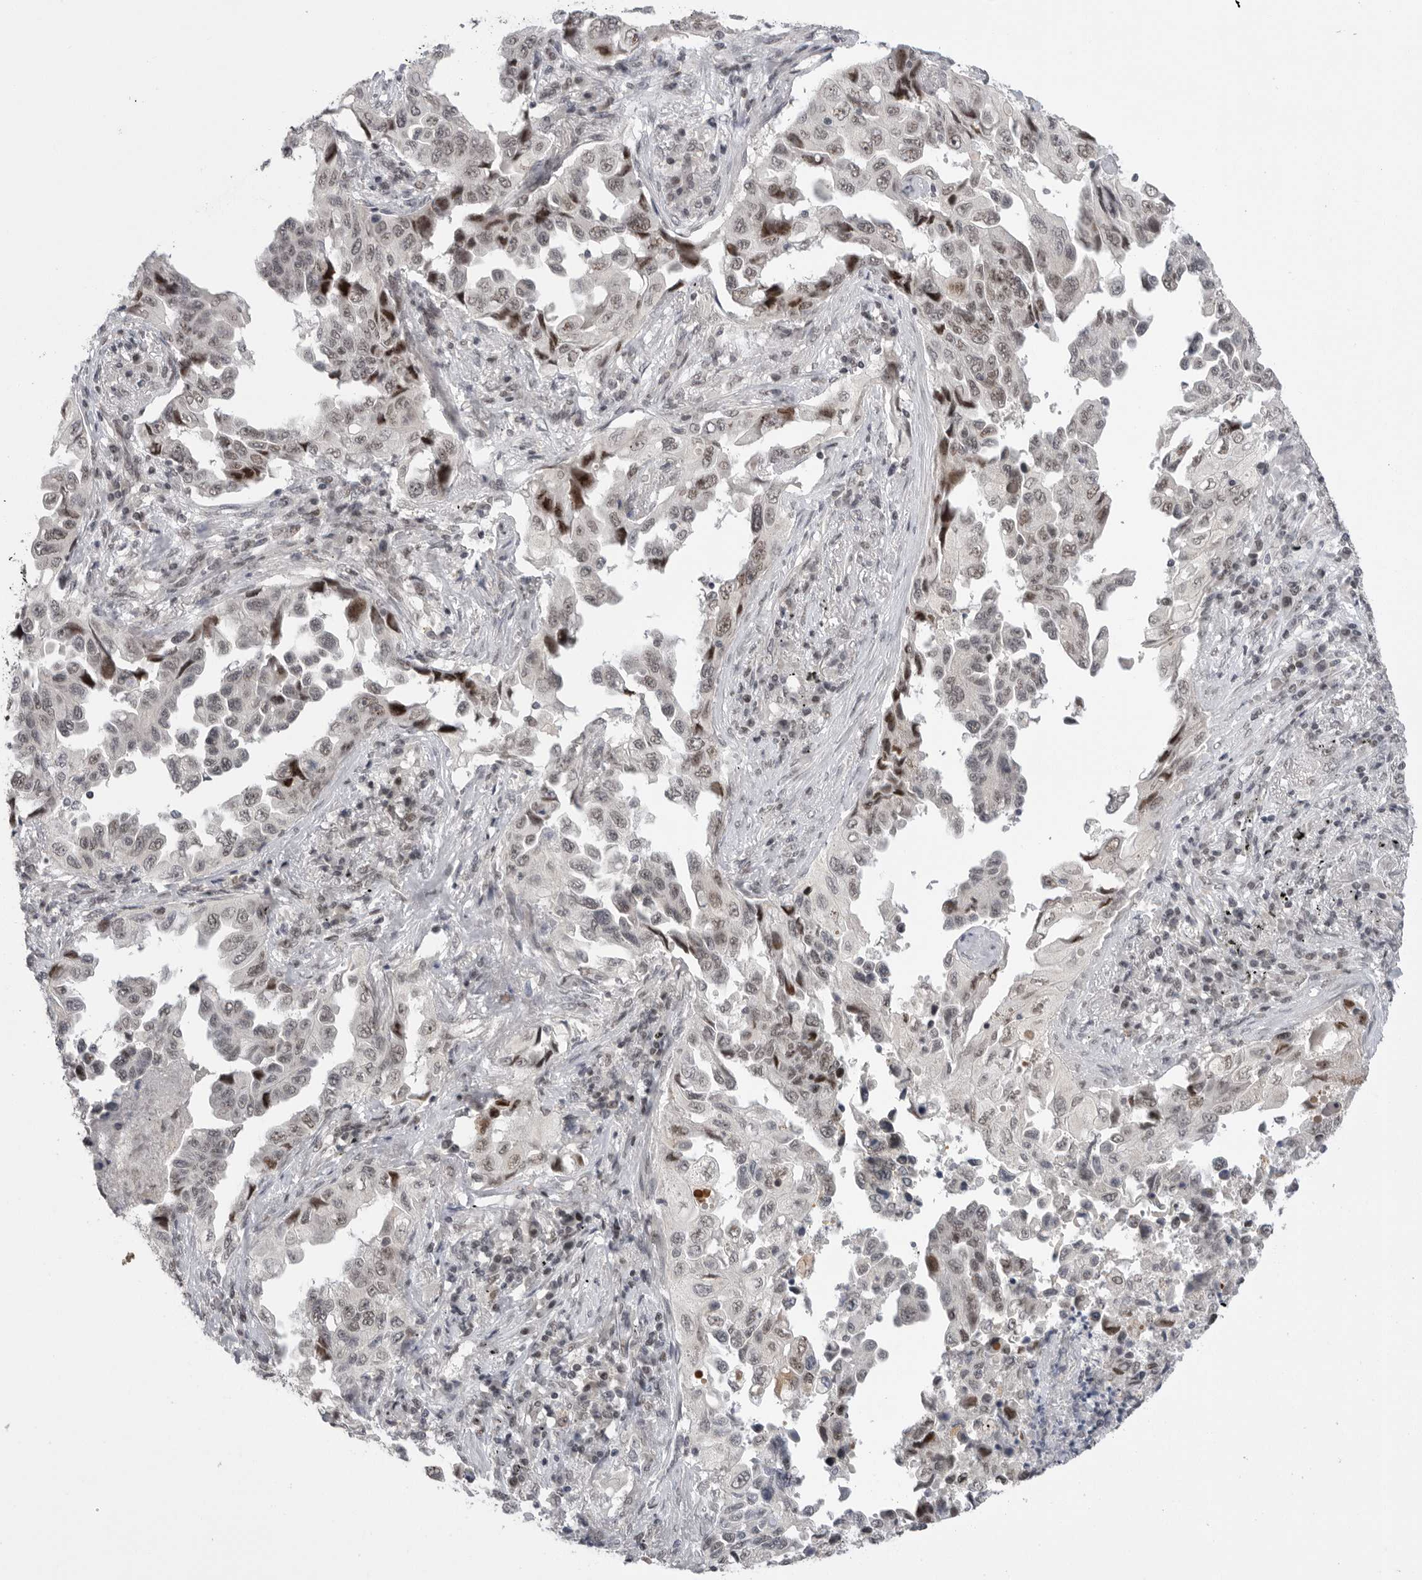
{"staining": {"intensity": "moderate", "quantity": "<25%", "location": "nuclear"}, "tissue": "lung cancer", "cell_type": "Tumor cells", "image_type": "cancer", "snomed": [{"axis": "morphology", "description": "Adenocarcinoma, NOS"}, {"axis": "topography", "description": "Lung"}], "caption": "This image displays IHC staining of human lung cancer, with low moderate nuclear expression in approximately <25% of tumor cells.", "gene": "POU5F1", "patient": {"sex": "female", "age": 51}}